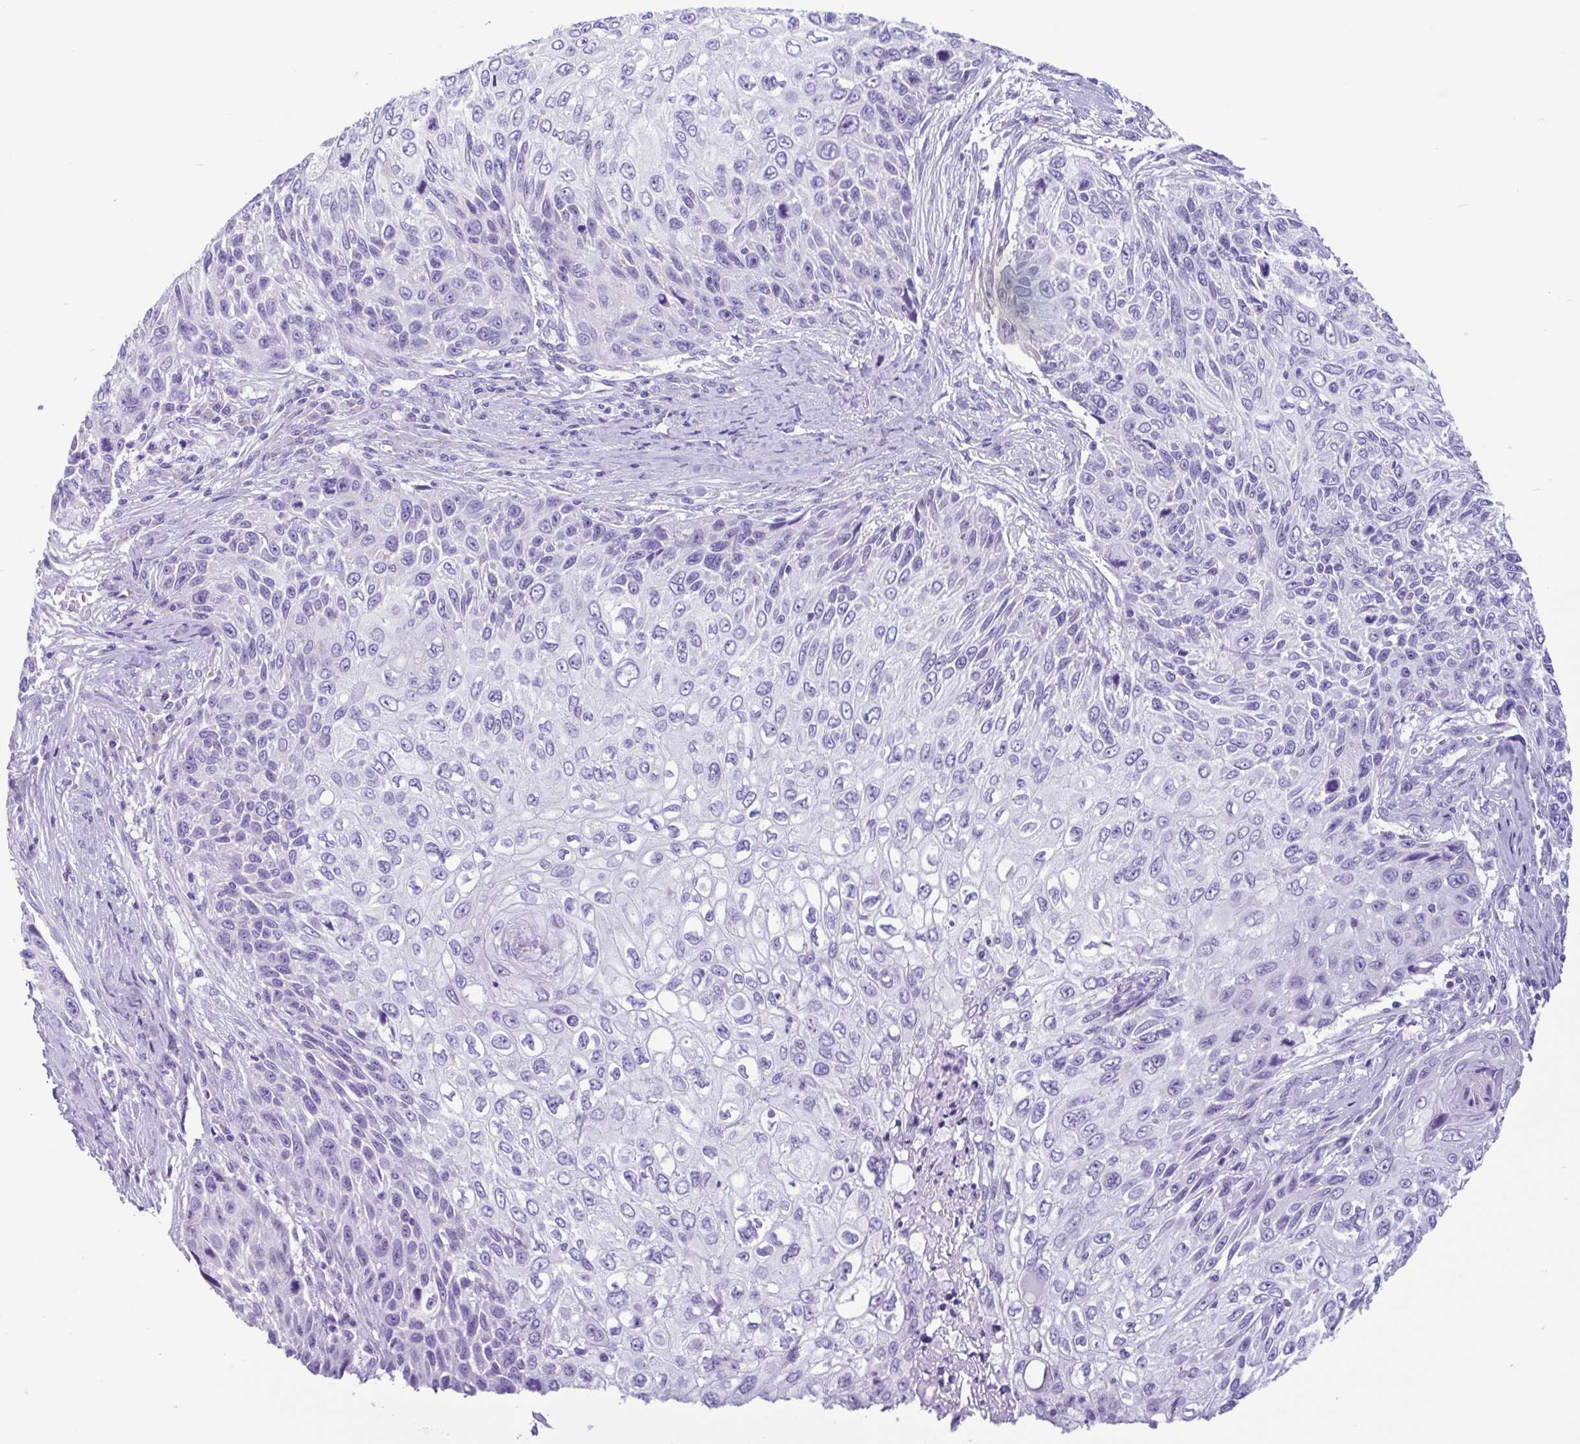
{"staining": {"intensity": "negative", "quantity": "none", "location": "none"}, "tissue": "skin cancer", "cell_type": "Tumor cells", "image_type": "cancer", "snomed": [{"axis": "morphology", "description": "Squamous cell carcinoma, NOS"}, {"axis": "topography", "description": "Skin"}], "caption": "Human skin cancer (squamous cell carcinoma) stained for a protein using immunohistochemistry (IHC) demonstrates no positivity in tumor cells.", "gene": "ACTRT3", "patient": {"sex": "male", "age": 92}}